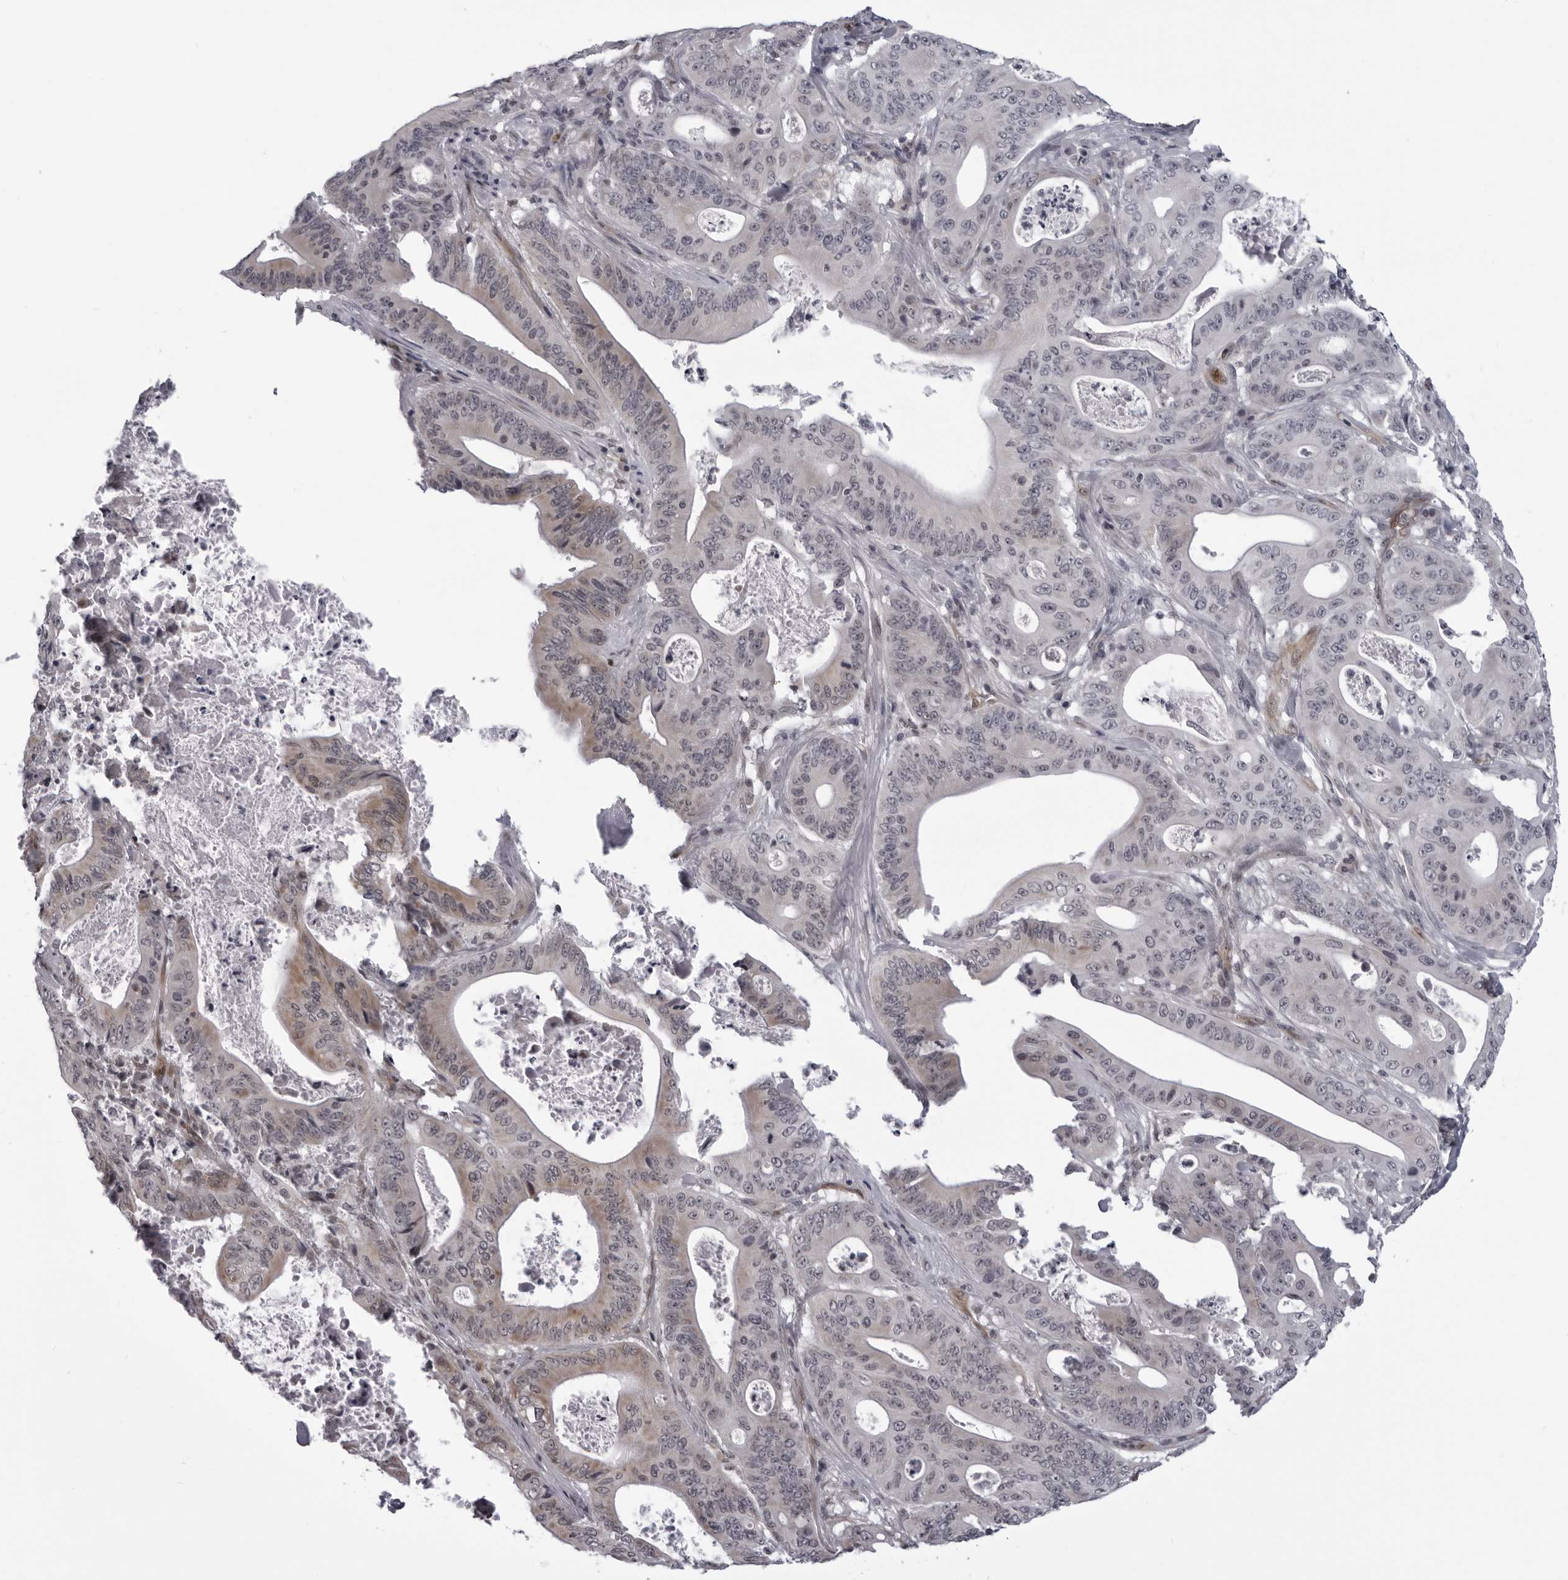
{"staining": {"intensity": "weak", "quantity": "<25%", "location": "cytoplasmic/membranous"}, "tissue": "pancreatic cancer", "cell_type": "Tumor cells", "image_type": "cancer", "snomed": [{"axis": "morphology", "description": "Normal tissue, NOS"}, {"axis": "topography", "description": "Lymph node"}], "caption": "IHC photomicrograph of neoplastic tissue: human pancreatic cancer stained with DAB exhibits no significant protein expression in tumor cells.", "gene": "MAPK12", "patient": {"sex": "male", "age": 62}}